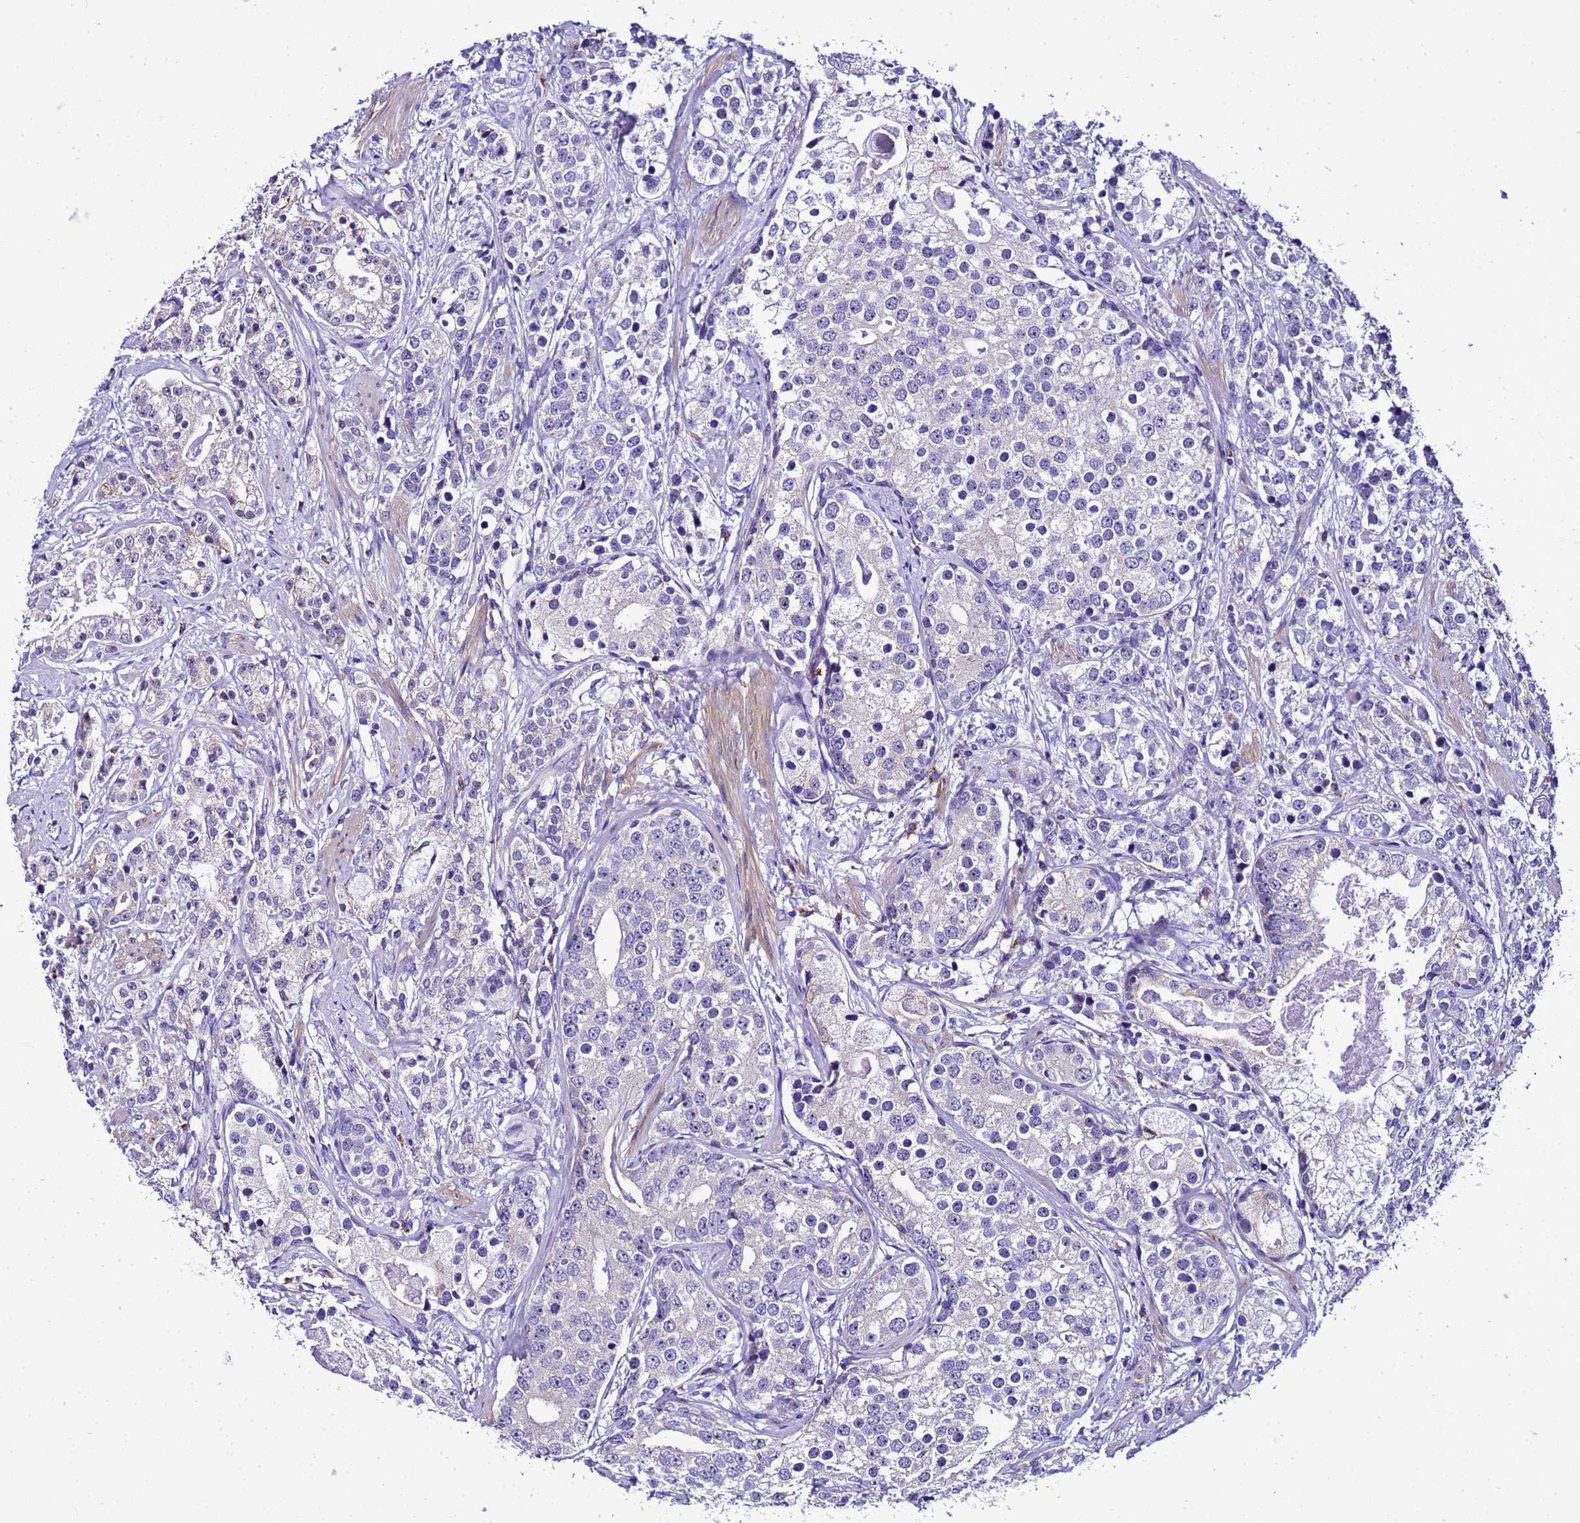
{"staining": {"intensity": "negative", "quantity": "none", "location": "none"}, "tissue": "prostate cancer", "cell_type": "Tumor cells", "image_type": "cancer", "snomed": [{"axis": "morphology", "description": "Adenocarcinoma, High grade"}, {"axis": "topography", "description": "Prostate"}], "caption": "Immunohistochemistry of prostate adenocarcinoma (high-grade) shows no positivity in tumor cells. (Brightfield microscopy of DAB IHC at high magnification).", "gene": "DPH6", "patient": {"sex": "male", "age": 69}}